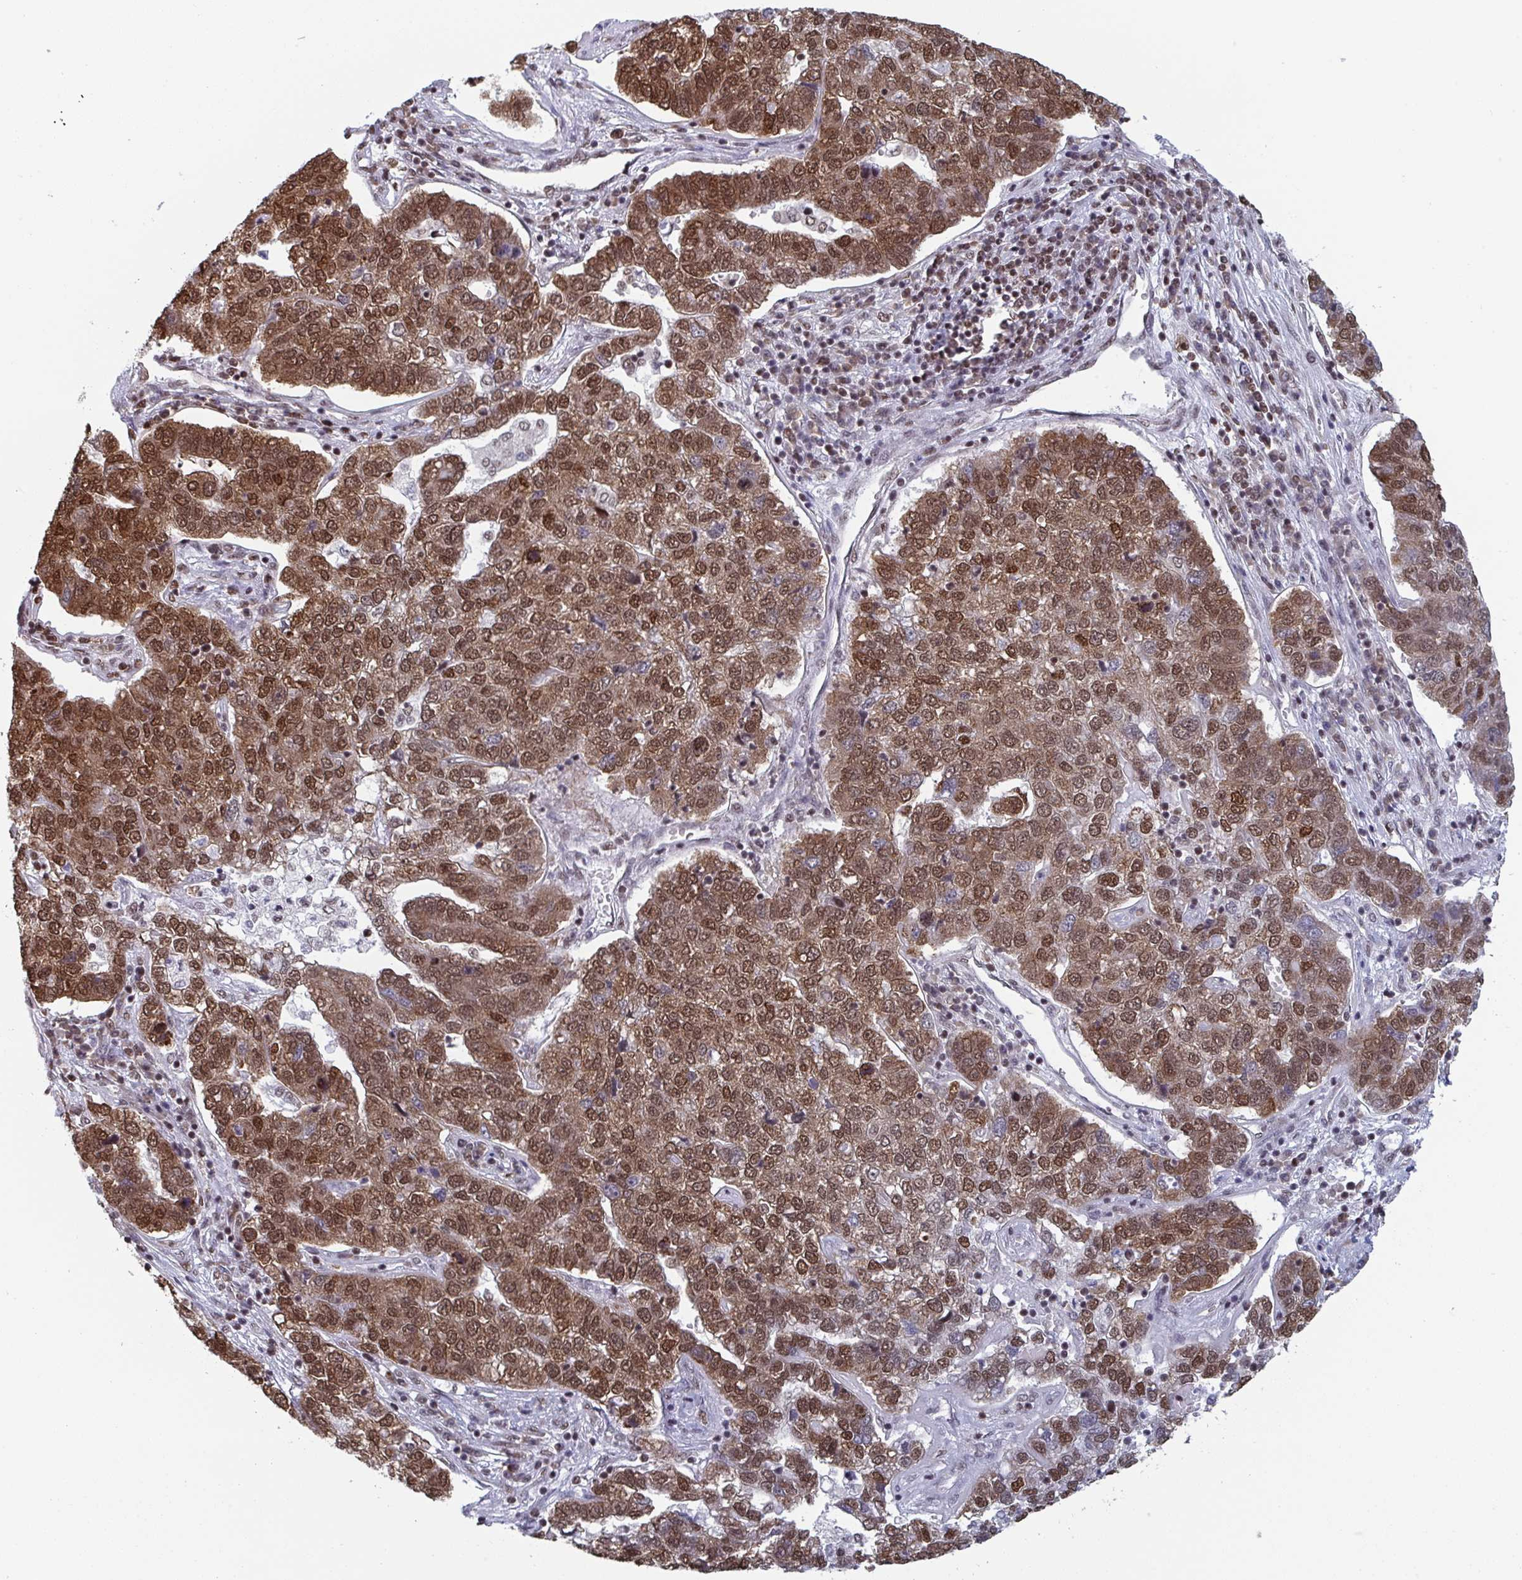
{"staining": {"intensity": "strong", "quantity": ">75%", "location": "cytoplasmic/membranous,nuclear"}, "tissue": "pancreatic cancer", "cell_type": "Tumor cells", "image_type": "cancer", "snomed": [{"axis": "morphology", "description": "Adenocarcinoma, NOS"}, {"axis": "topography", "description": "Pancreas"}], "caption": "This histopathology image reveals IHC staining of pancreatic adenocarcinoma, with high strong cytoplasmic/membranous and nuclear staining in approximately >75% of tumor cells.", "gene": "GAR1", "patient": {"sex": "female", "age": 61}}